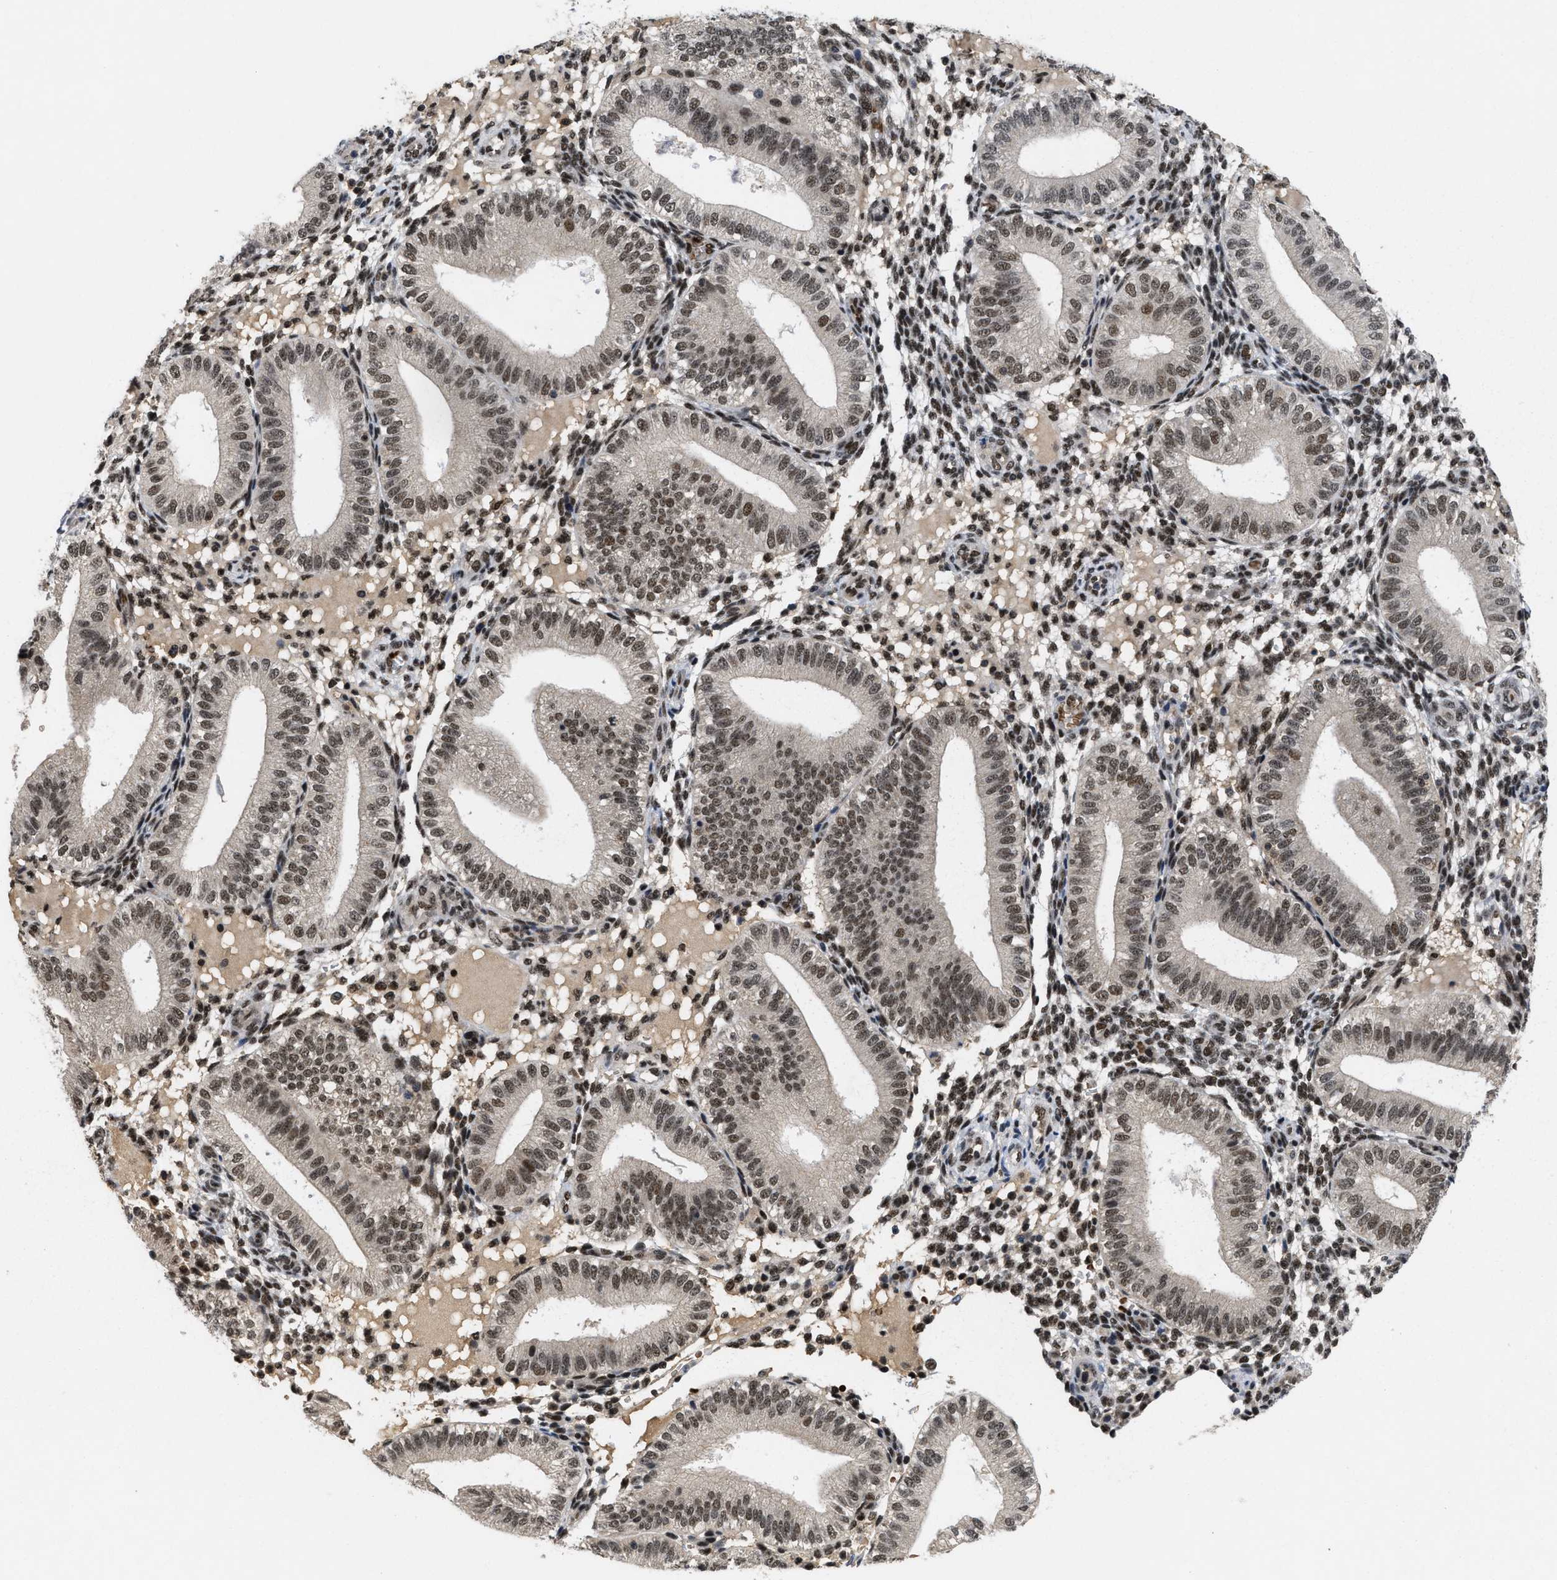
{"staining": {"intensity": "moderate", "quantity": "25%-75%", "location": "nuclear"}, "tissue": "endometrium", "cell_type": "Cells in endometrial stroma", "image_type": "normal", "snomed": [{"axis": "morphology", "description": "Normal tissue, NOS"}, {"axis": "topography", "description": "Endometrium"}], "caption": "Immunohistochemistry (IHC) micrograph of normal human endometrium stained for a protein (brown), which reveals medium levels of moderate nuclear staining in approximately 25%-75% of cells in endometrial stroma.", "gene": "ZNF346", "patient": {"sex": "female", "age": 39}}